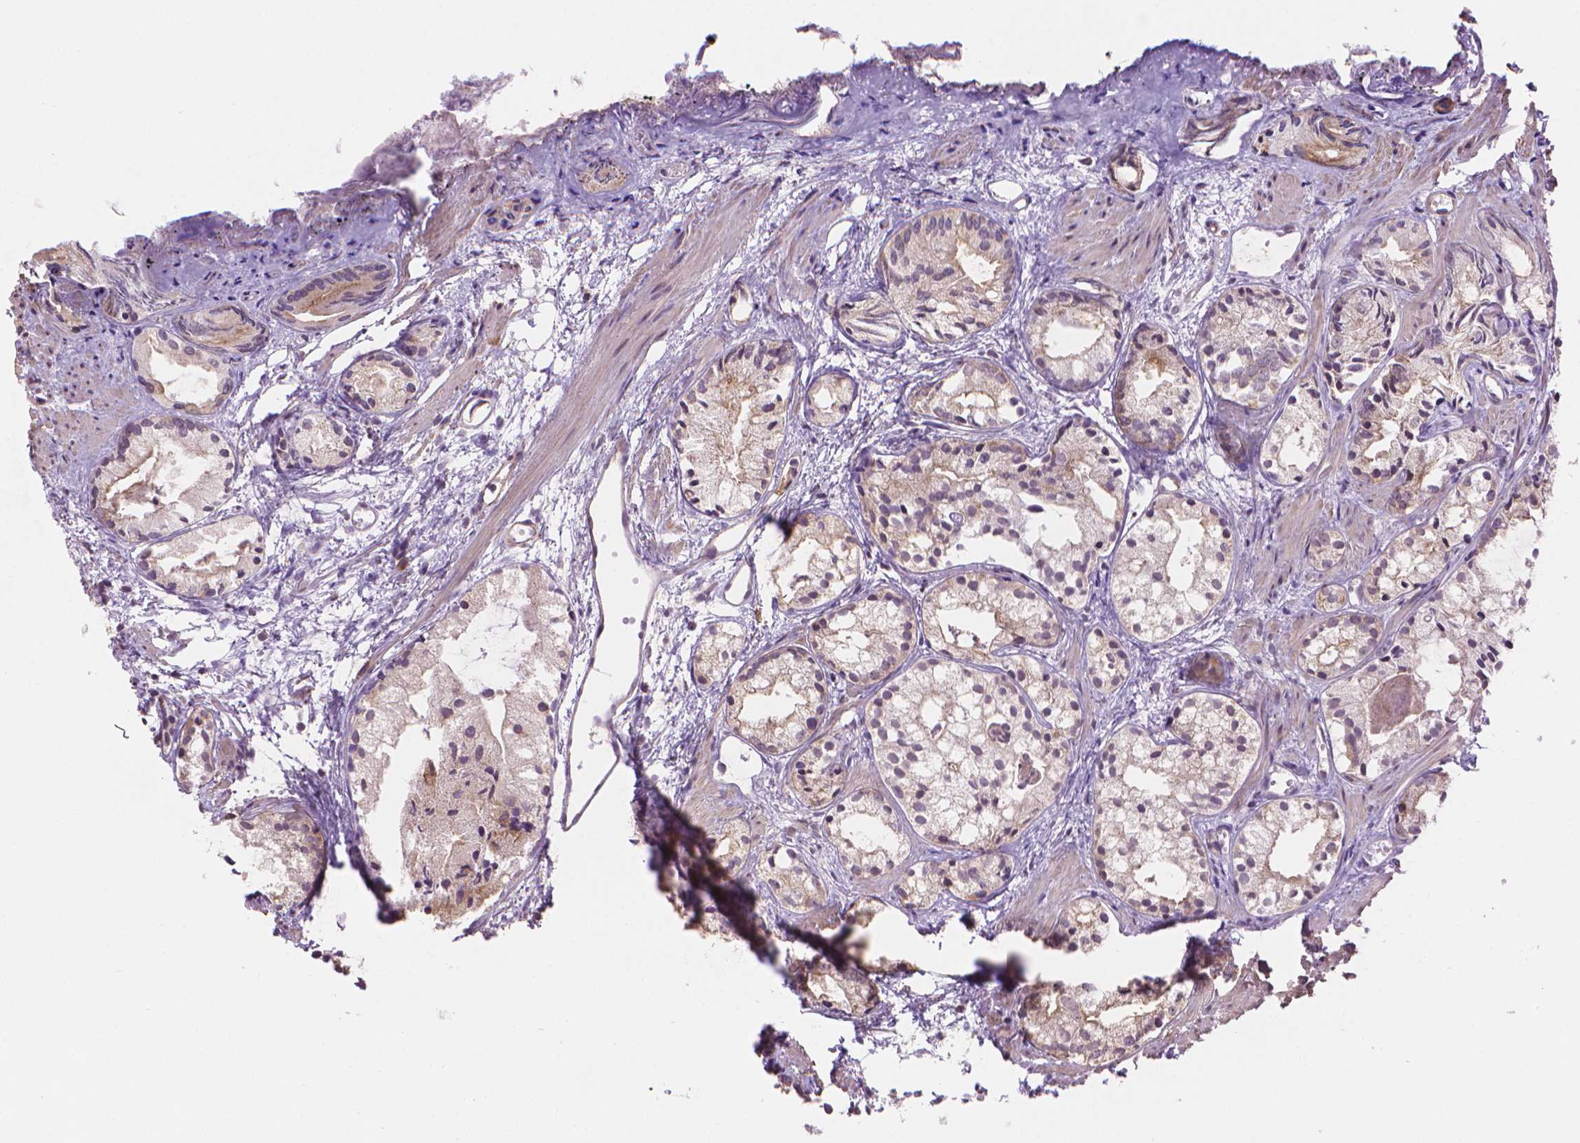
{"staining": {"intensity": "weak", "quantity": "<25%", "location": "cytoplasmic/membranous"}, "tissue": "prostate cancer", "cell_type": "Tumor cells", "image_type": "cancer", "snomed": [{"axis": "morphology", "description": "Adenocarcinoma, High grade"}, {"axis": "topography", "description": "Prostate"}], "caption": "Tumor cells show no significant expression in prostate high-grade adenocarcinoma.", "gene": "TMEM184A", "patient": {"sex": "male", "age": 85}}